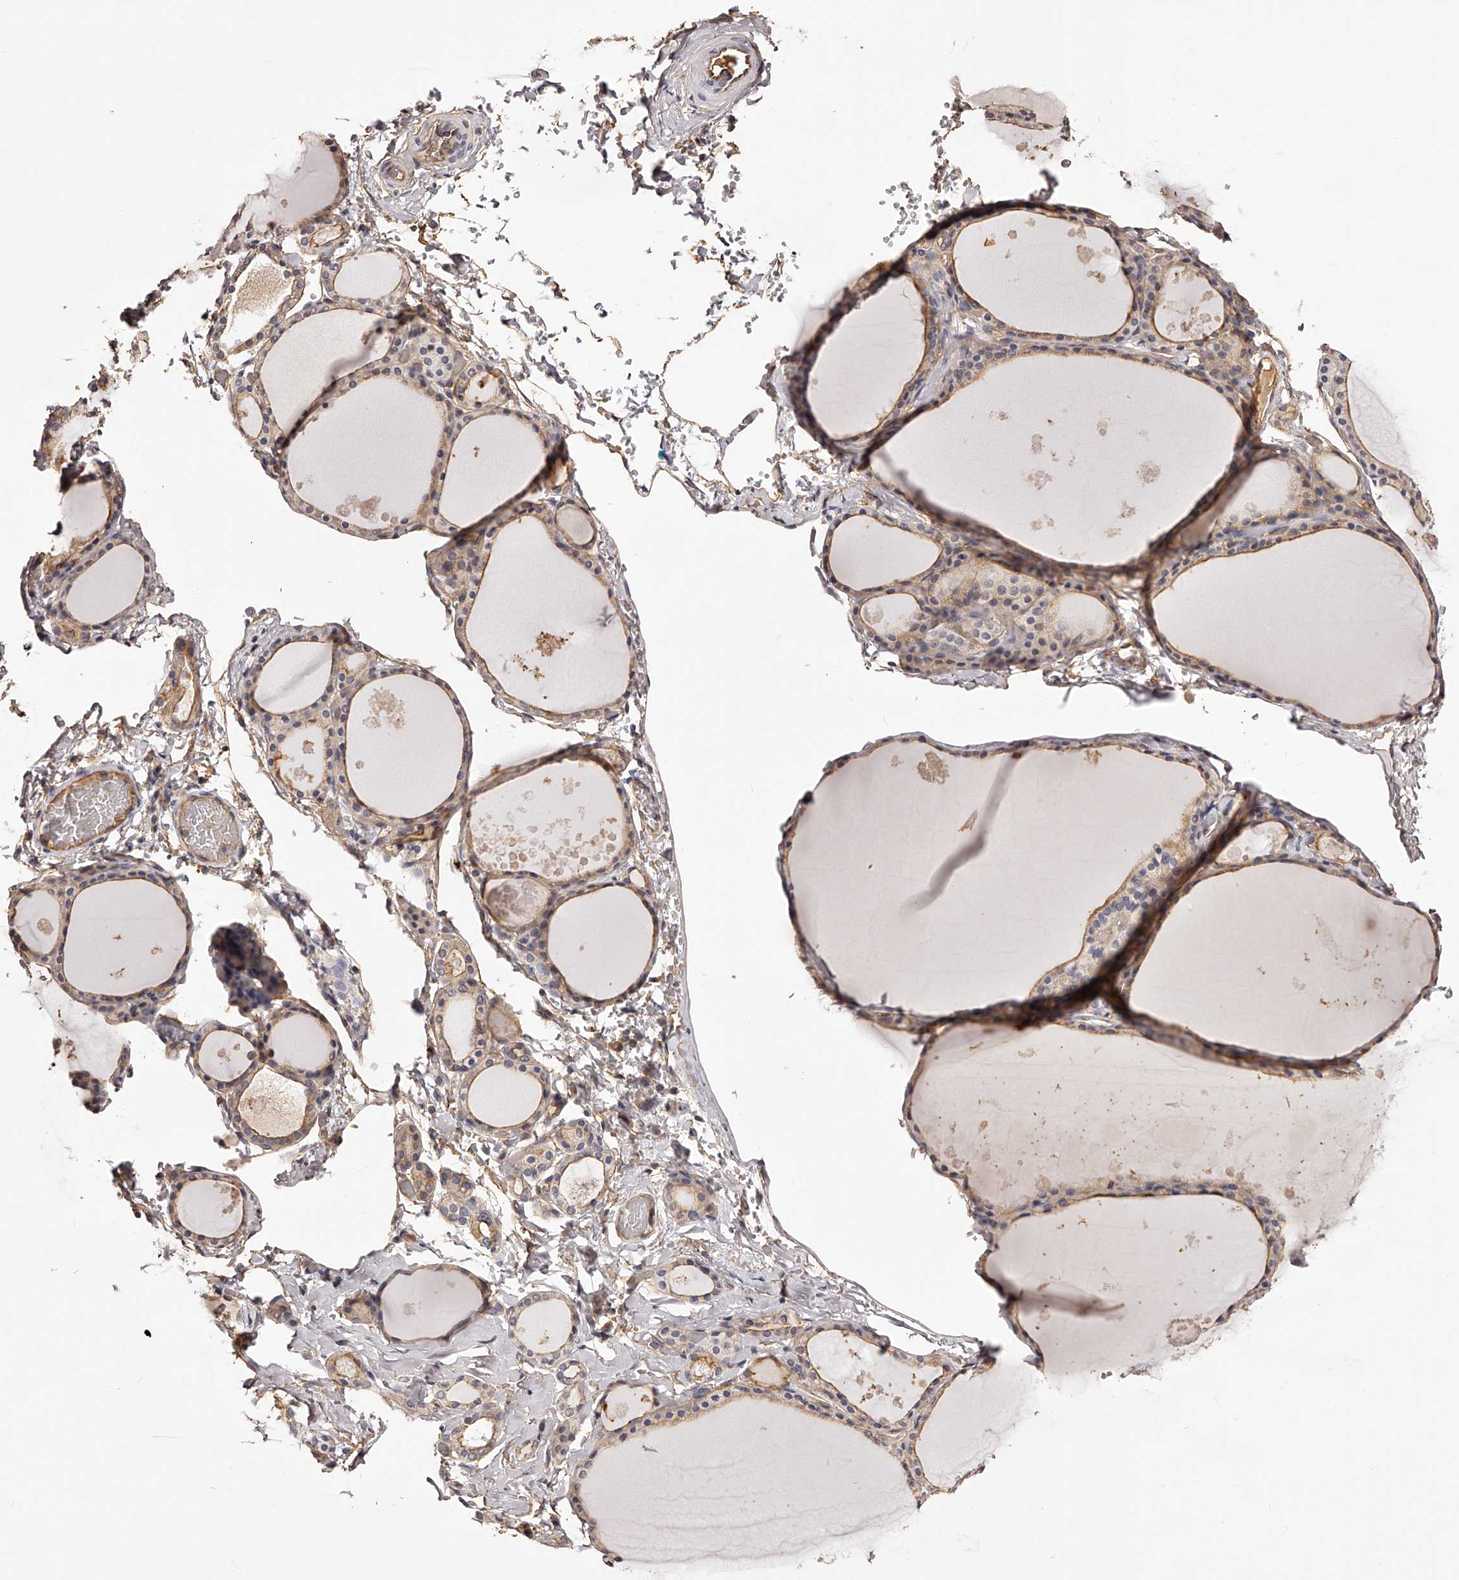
{"staining": {"intensity": "moderate", "quantity": ">75%", "location": "cytoplasmic/membranous"}, "tissue": "thyroid gland", "cell_type": "Glandular cells", "image_type": "normal", "snomed": [{"axis": "morphology", "description": "Normal tissue, NOS"}, {"axis": "topography", "description": "Thyroid gland"}], "caption": "Human thyroid gland stained for a protein (brown) reveals moderate cytoplasmic/membranous positive staining in approximately >75% of glandular cells.", "gene": "LTV1", "patient": {"sex": "male", "age": 56}}